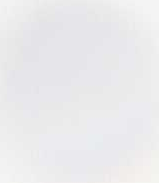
{"staining": {"intensity": "weak", "quantity": "<25%", "location": "cytoplasmic/membranous"}, "tissue": "cervix", "cell_type": "Squamous epithelial cells", "image_type": "normal", "snomed": [{"axis": "morphology", "description": "Normal tissue, NOS"}, {"axis": "topography", "description": "Cervix"}], "caption": "Histopathology image shows no significant protein expression in squamous epithelial cells of unremarkable cervix.", "gene": "LAMB3", "patient": {"sex": "female", "age": 39}}